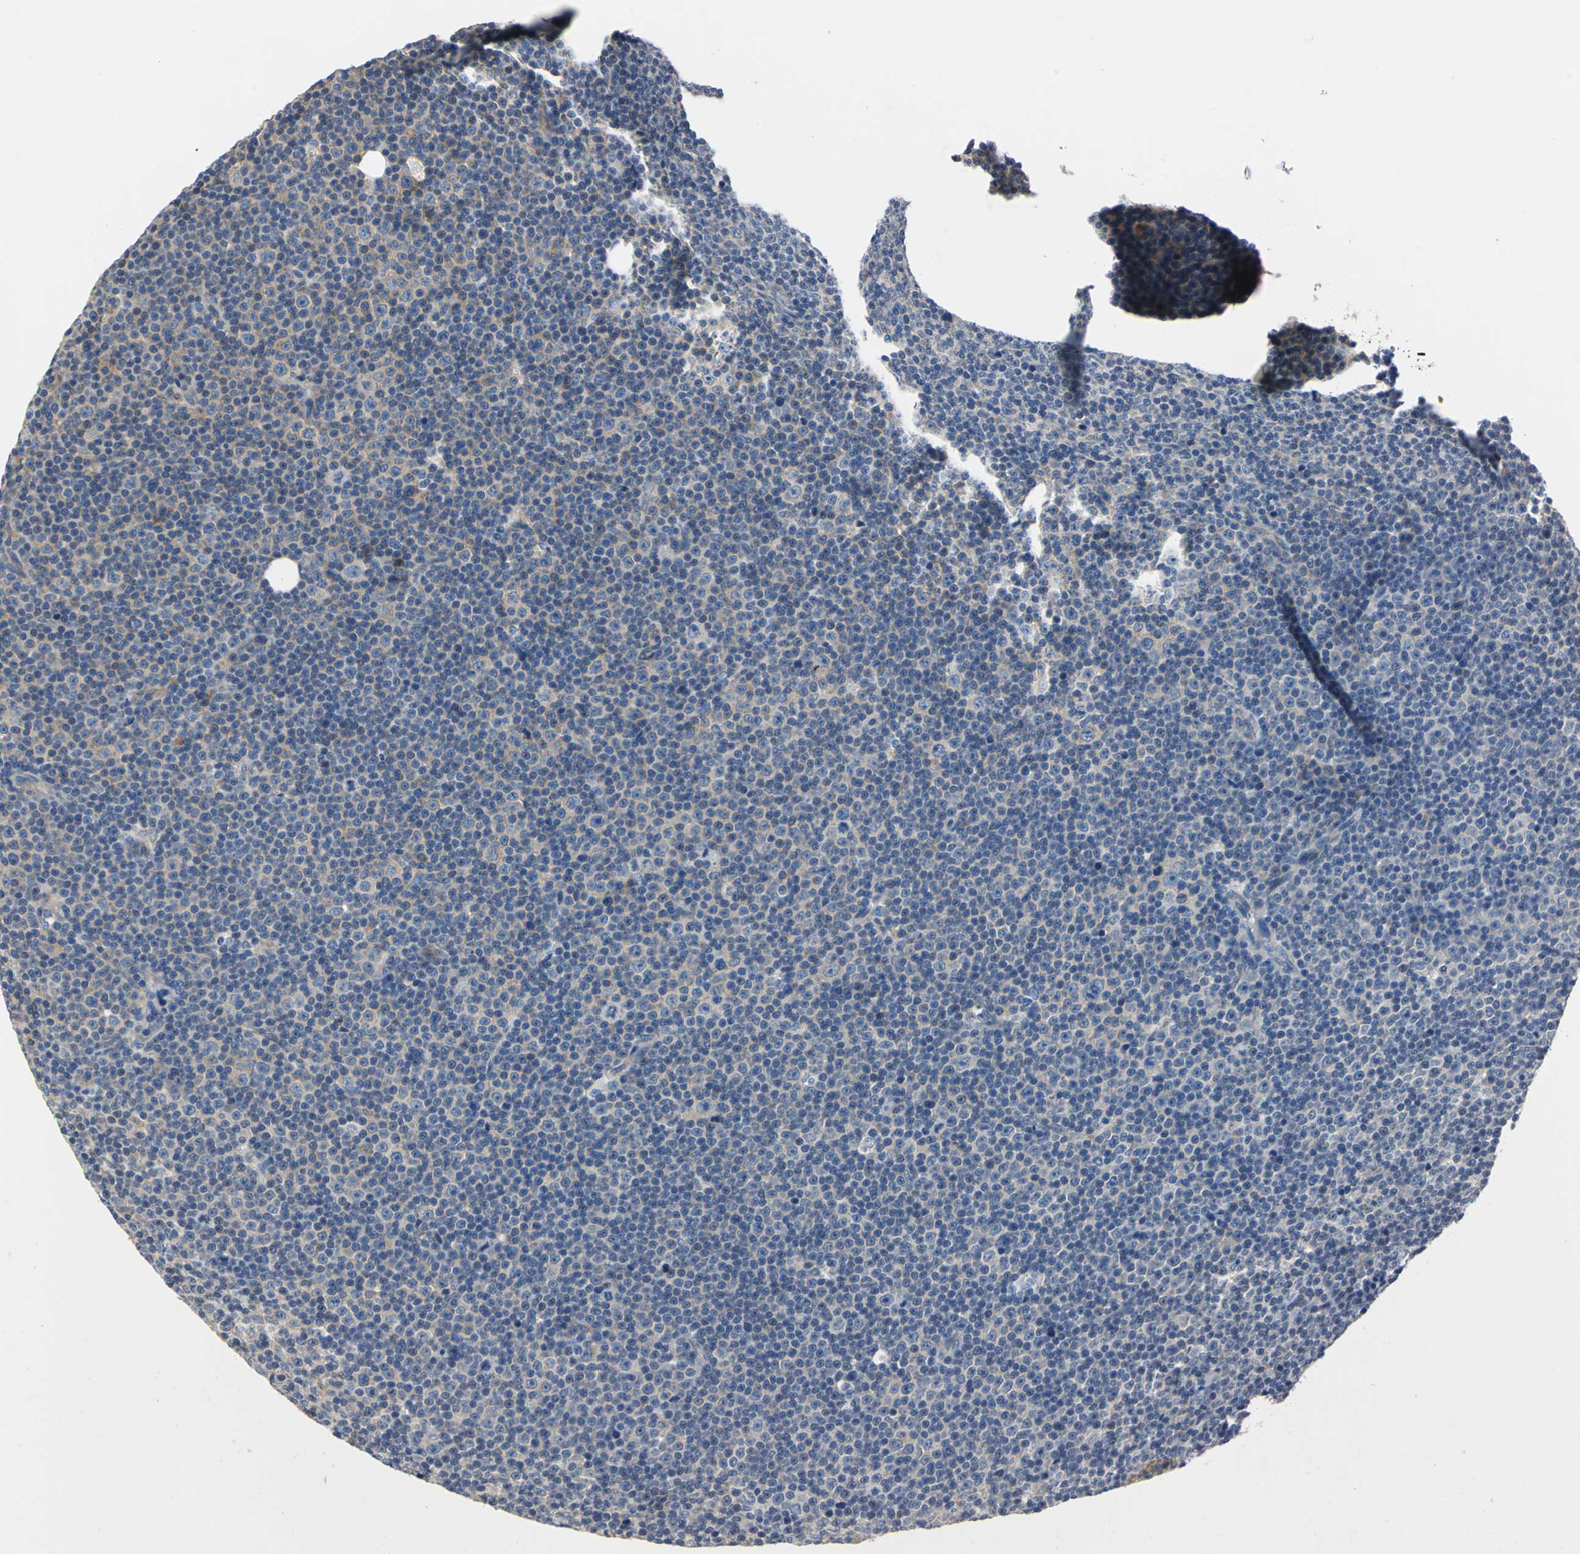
{"staining": {"intensity": "weak", "quantity": "25%-75%", "location": "cytoplasmic/membranous"}, "tissue": "lymphoma", "cell_type": "Tumor cells", "image_type": "cancer", "snomed": [{"axis": "morphology", "description": "Malignant lymphoma, non-Hodgkin's type, Low grade"}, {"axis": "topography", "description": "Lymph node"}], "caption": "About 25%-75% of tumor cells in low-grade malignant lymphoma, non-Hodgkin's type show weak cytoplasmic/membranous protein staining as visualized by brown immunohistochemical staining.", "gene": "TRIM25", "patient": {"sex": "female", "age": 67}}